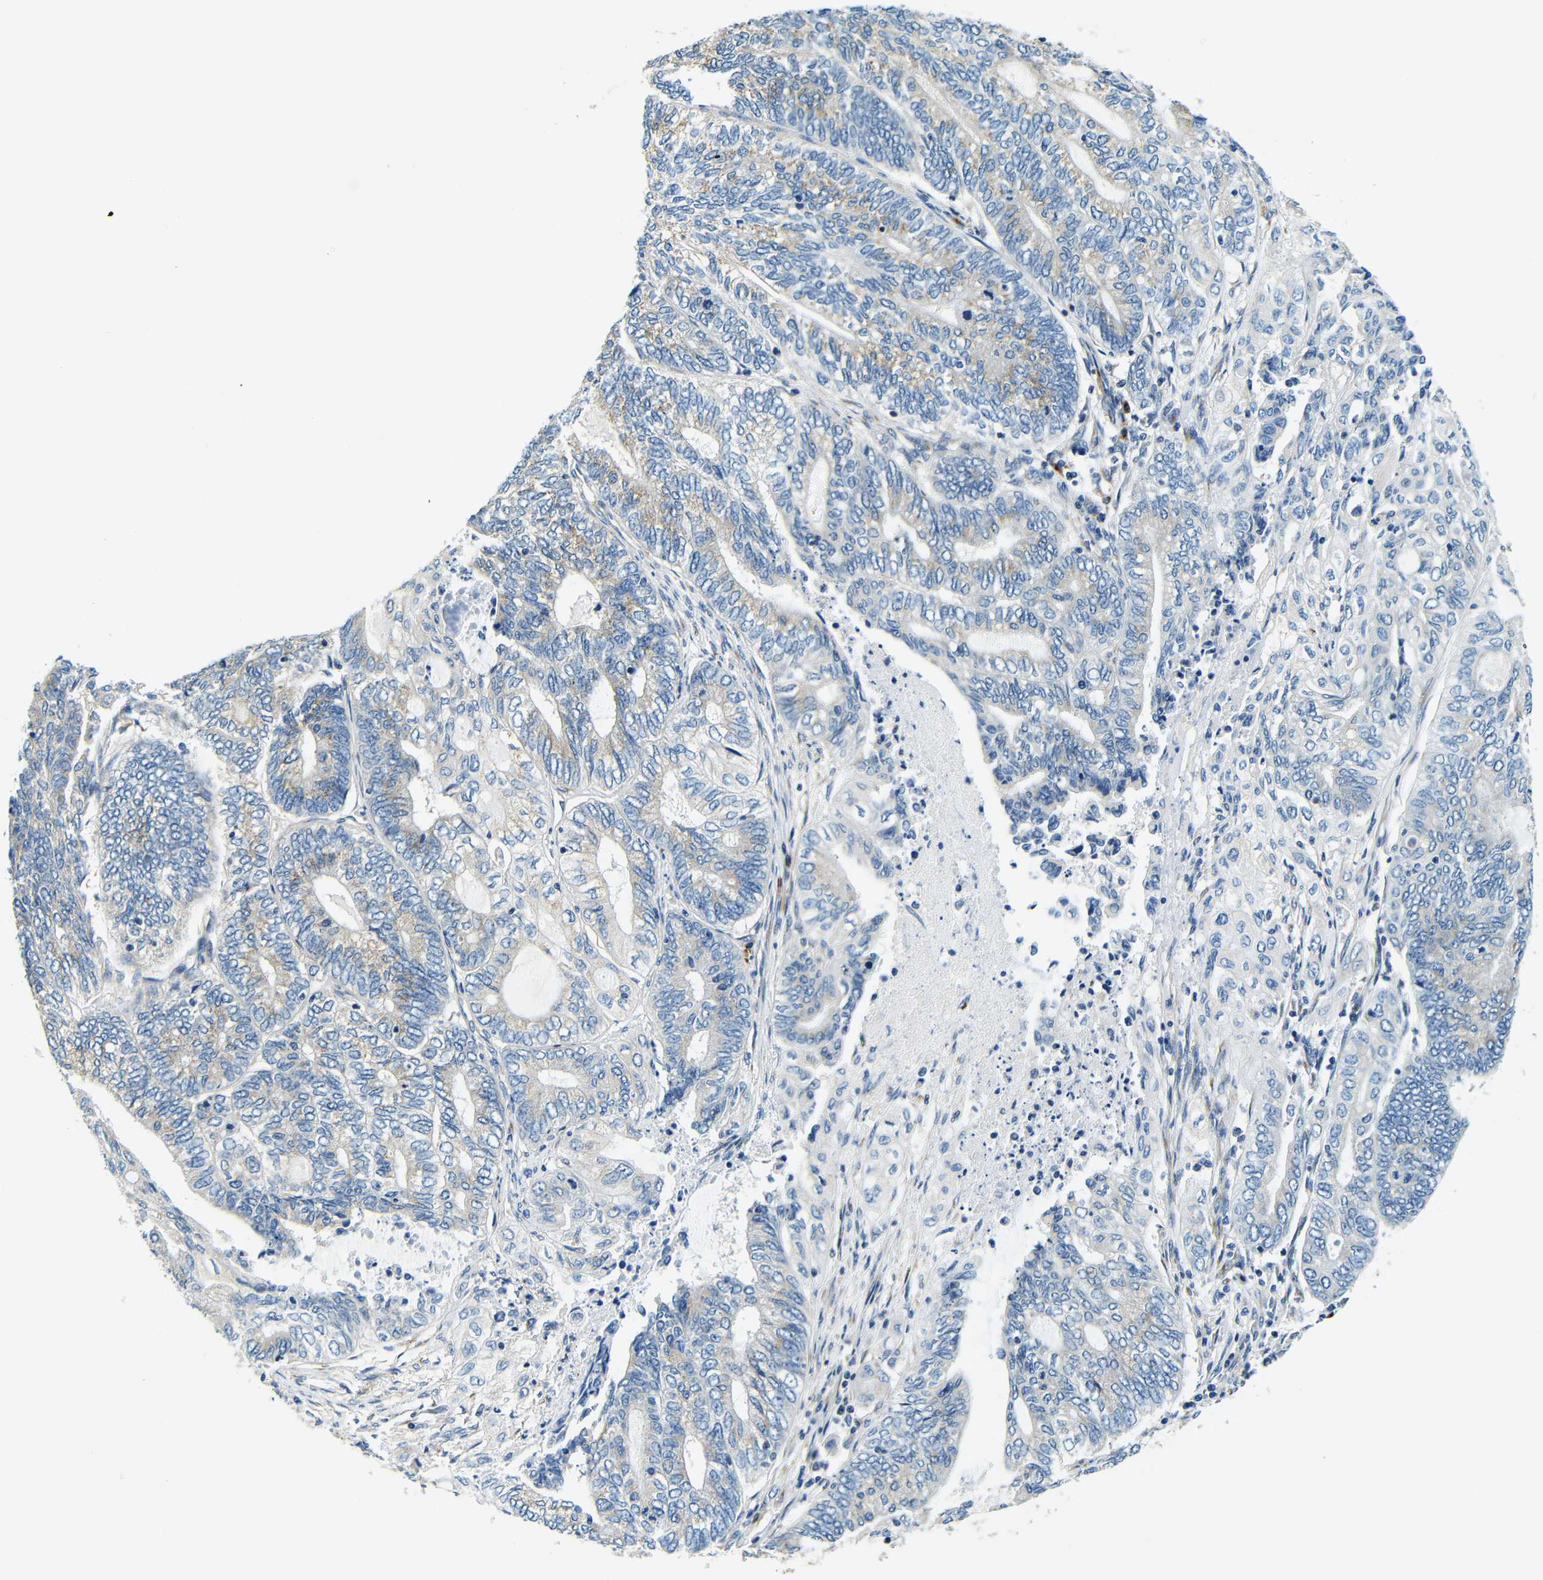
{"staining": {"intensity": "weak", "quantity": "<25%", "location": "cytoplasmic/membranous"}, "tissue": "endometrial cancer", "cell_type": "Tumor cells", "image_type": "cancer", "snomed": [{"axis": "morphology", "description": "Adenocarcinoma, NOS"}, {"axis": "topography", "description": "Uterus"}, {"axis": "topography", "description": "Endometrium"}], "caption": "Adenocarcinoma (endometrial) stained for a protein using immunohistochemistry (IHC) demonstrates no expression tumor cells.", "gene": "USO1", "patient": {"sex": "female", "age": 70}}